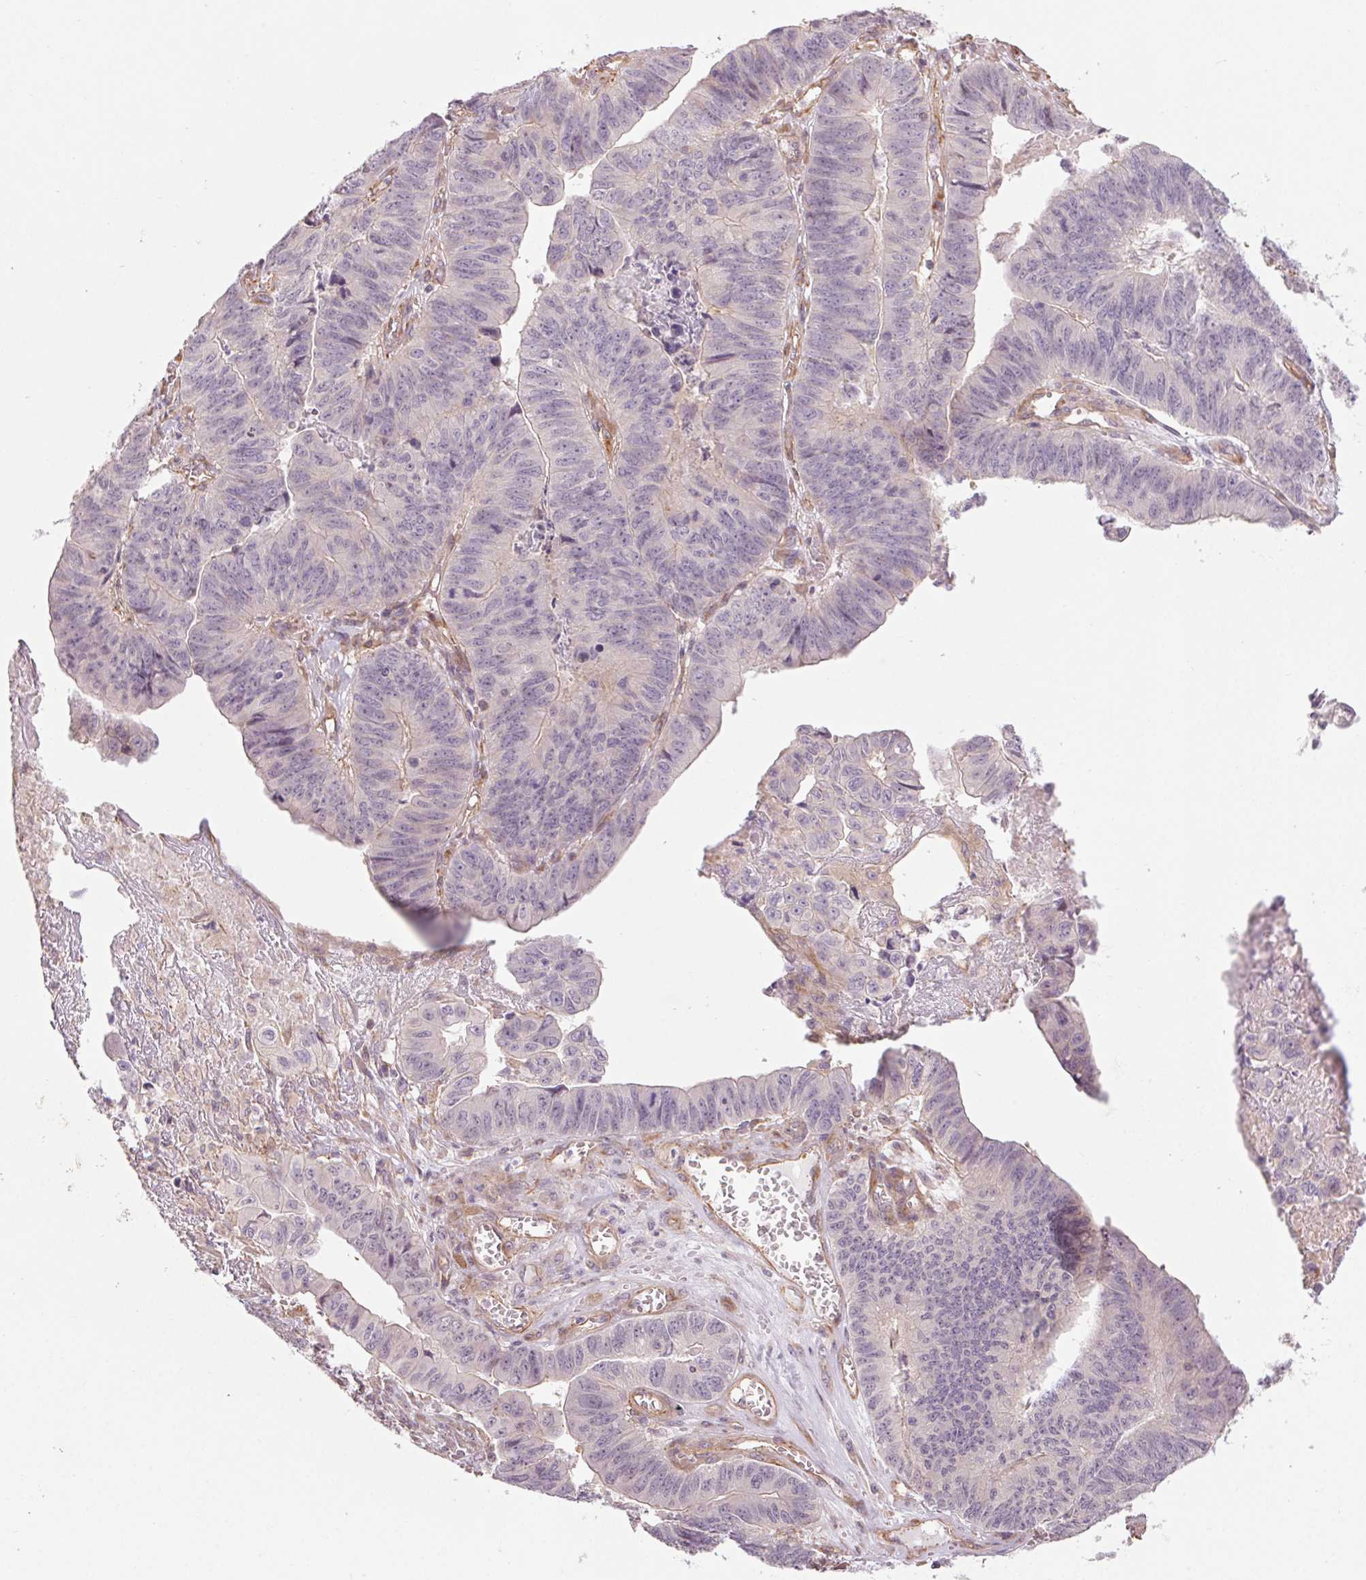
{"staining": {"intensity": "negative", "quantity": "none", "location": "none"}, "tissue": "stomach cancer", "cell_type": "Tumor cells", "image_type": "cancer", "snomed": [{"axis": "morphology", "description": "Adenocarcinoma, NOS"}, {"axis": "topography", "description": "Stomach, lower"}], "caption": "Tumor cells show no significant positivity in stomach adenocarcinoma. (Brightfield microscopy of DAB immunohistochemistry (IHC) at high magnification).", "gene": "CCSER1", "patient": {"sex": "male", "age": 77}}